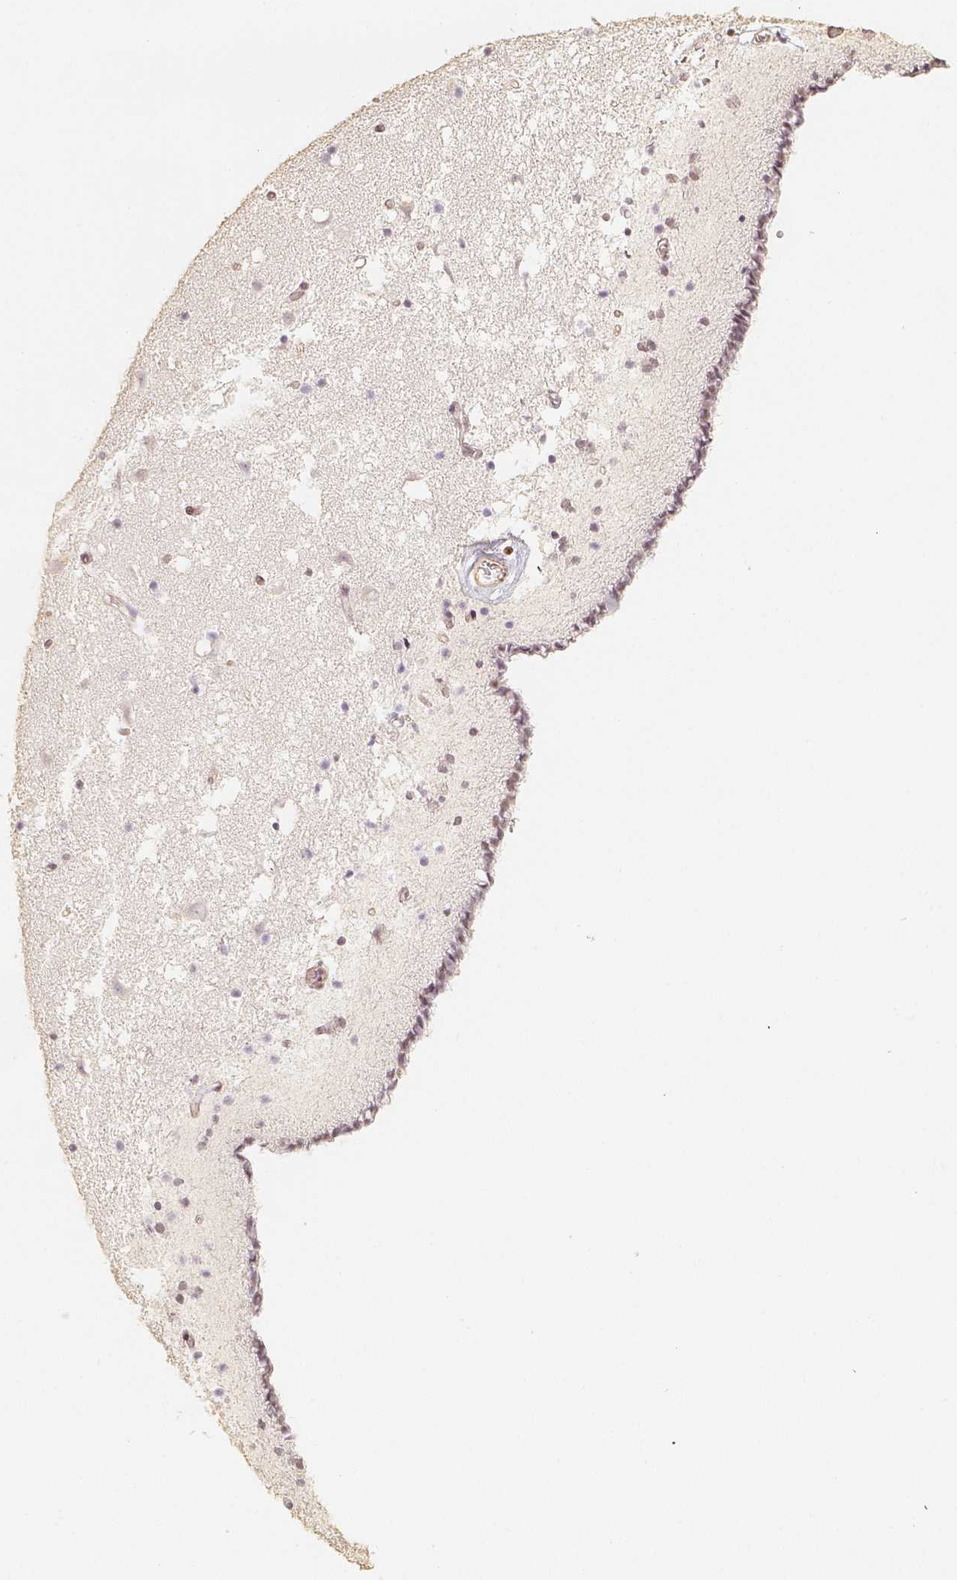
{"staining": {"intensity": "negative", "quantity": "none", "location": "none"}, "tissue": "caudate", "cell_type": "Glial cells", "image_type": "normal", "snomed": [{"axis": "morphology", "description": "Normal tissue, NOS"}, {"axis": "topography", "description": "Lateral ventricle wall"}], "caption": "IHC image of unremarkable caudate: caudate stained with DAB shows no significant protein staining in glial cells.", "gene": "HDAC1", "patient": {"sex": "female", "age": 42}}